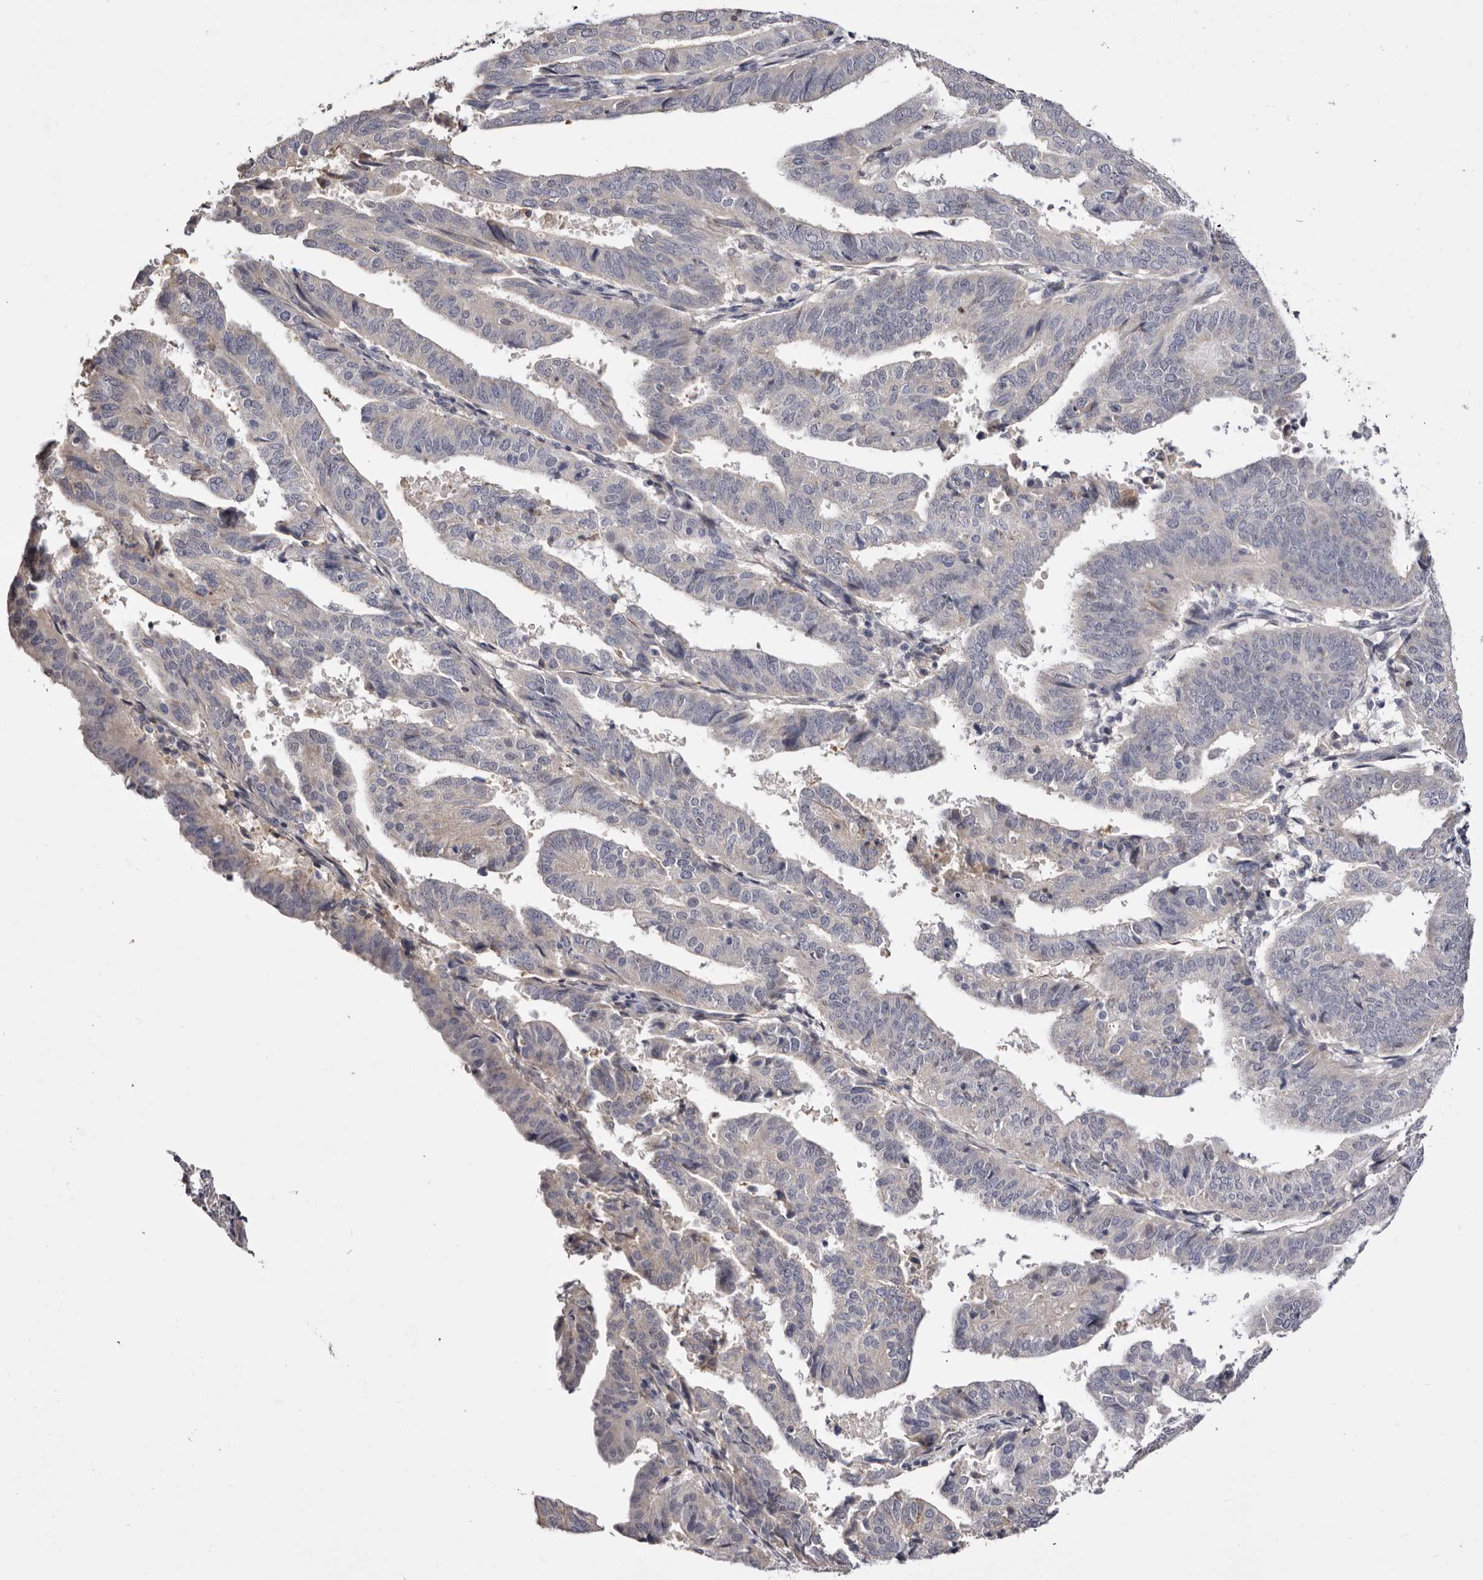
{"staining": {"intensity": "negative", "quantity": "none", "location": "none"}, "tissue": "endometrial cancer", "cell_type": "Tumor cells", "image_type": "cancer", "snomed": [{"axis": "morphology", "description": "Adenocarcinoma, NOS"}, {"axis": "topography", "description": "Uterus"}], "caption": "Human endometrial cancer (adenocarcinoma) stained for a protein using IHC reveals no staining in tumor cells.", "gene": "LMLN", "patient": {"sex": "female", "age": 77}}